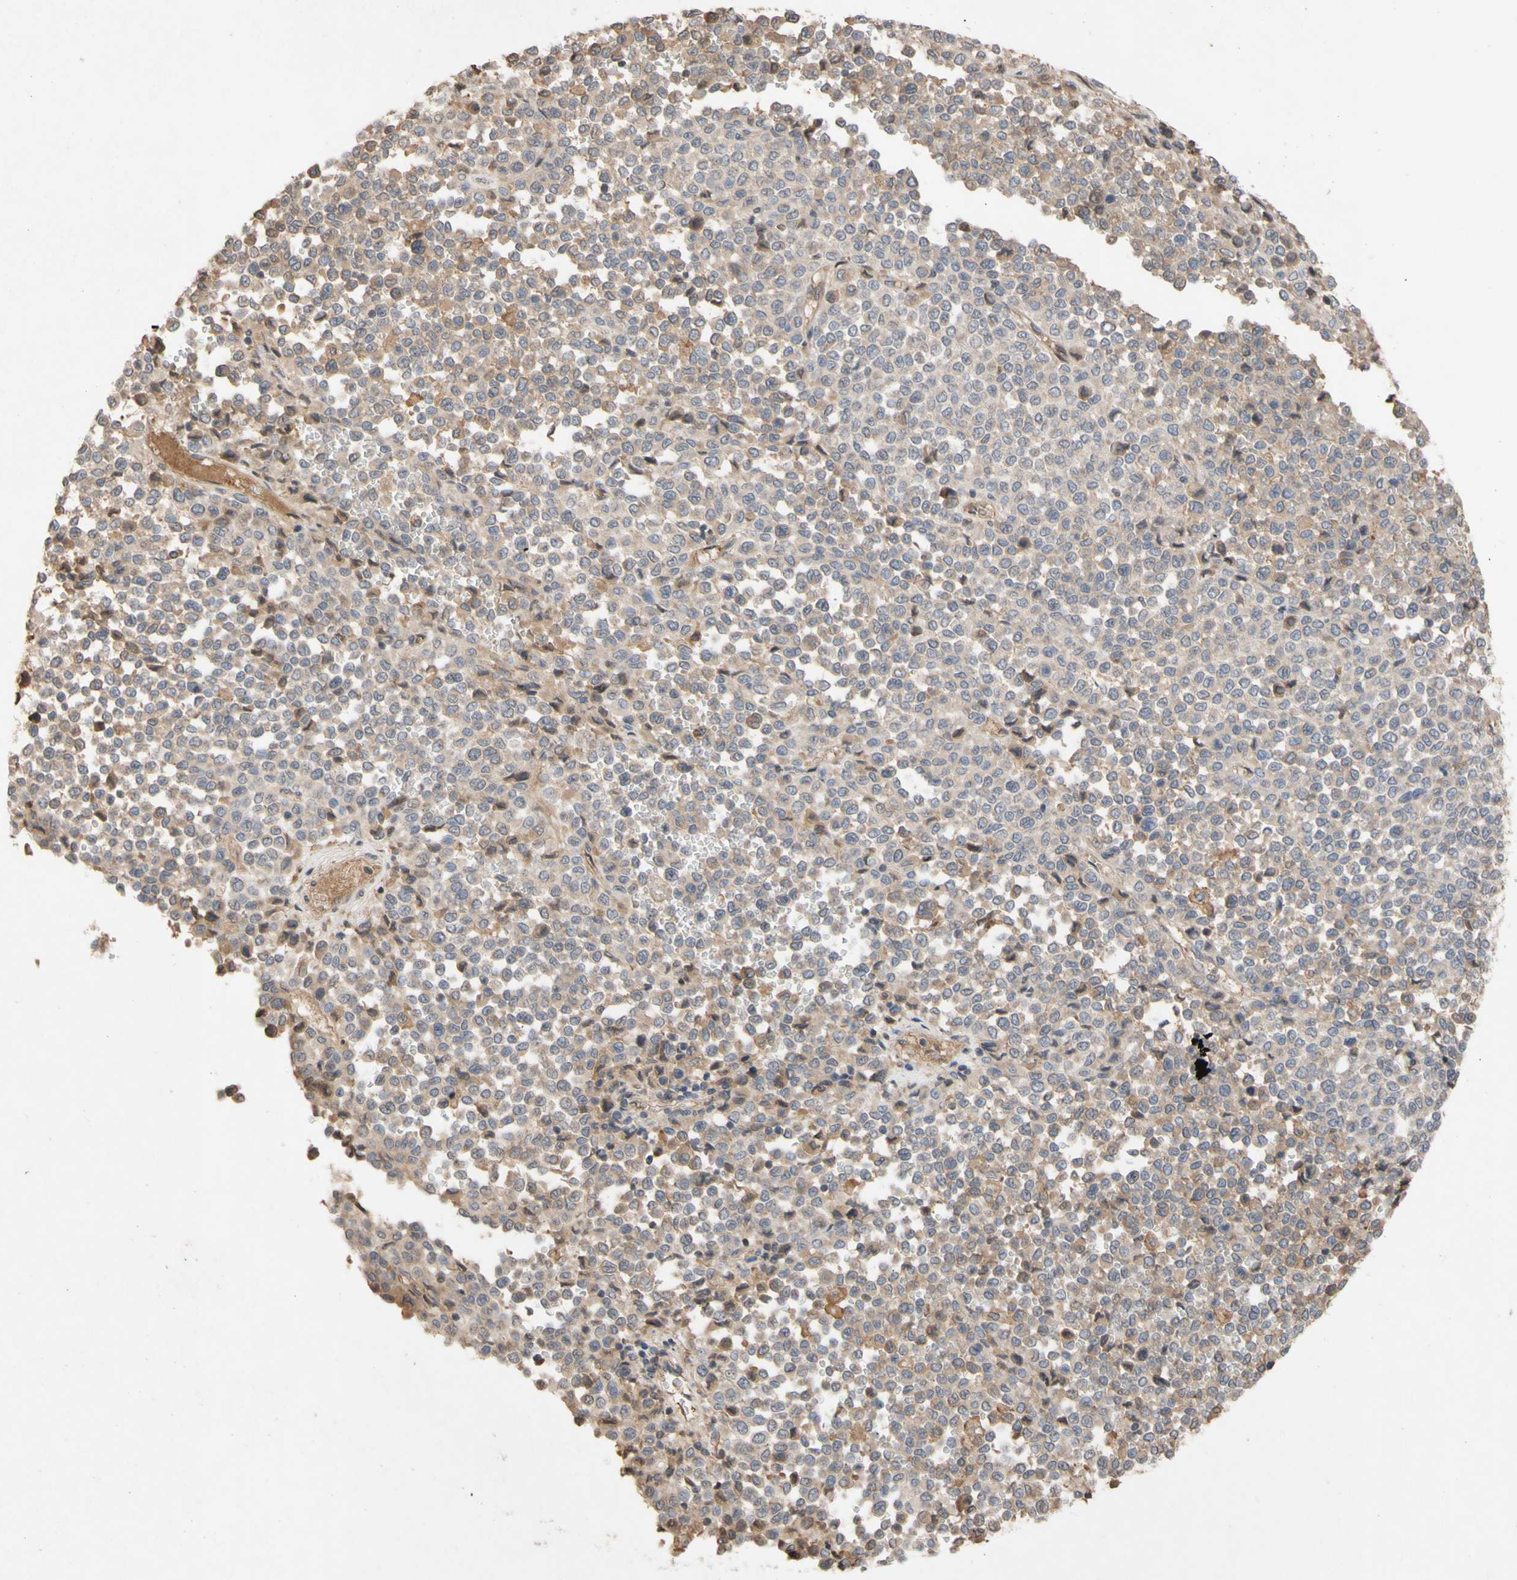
{"staining": {"intensity": "weak", "quantity": ">75%", "location": "cytoplasmic/membranous"}, "tissue": "melanoma", "cell_type": "Tumor cells", "image_type": "cancer", "snomed": [{"axis": "morphology", "description": "Malignant melanoma, Metastatic site"}, {"axis": "topography", "description": "Pancreas"}], "caption": "Human melanoma stained with a protein marker demonstrates weak staining in tumor cells.", "gene": "NECTIN3", "patient": {"sex": "female", "age": 30}}